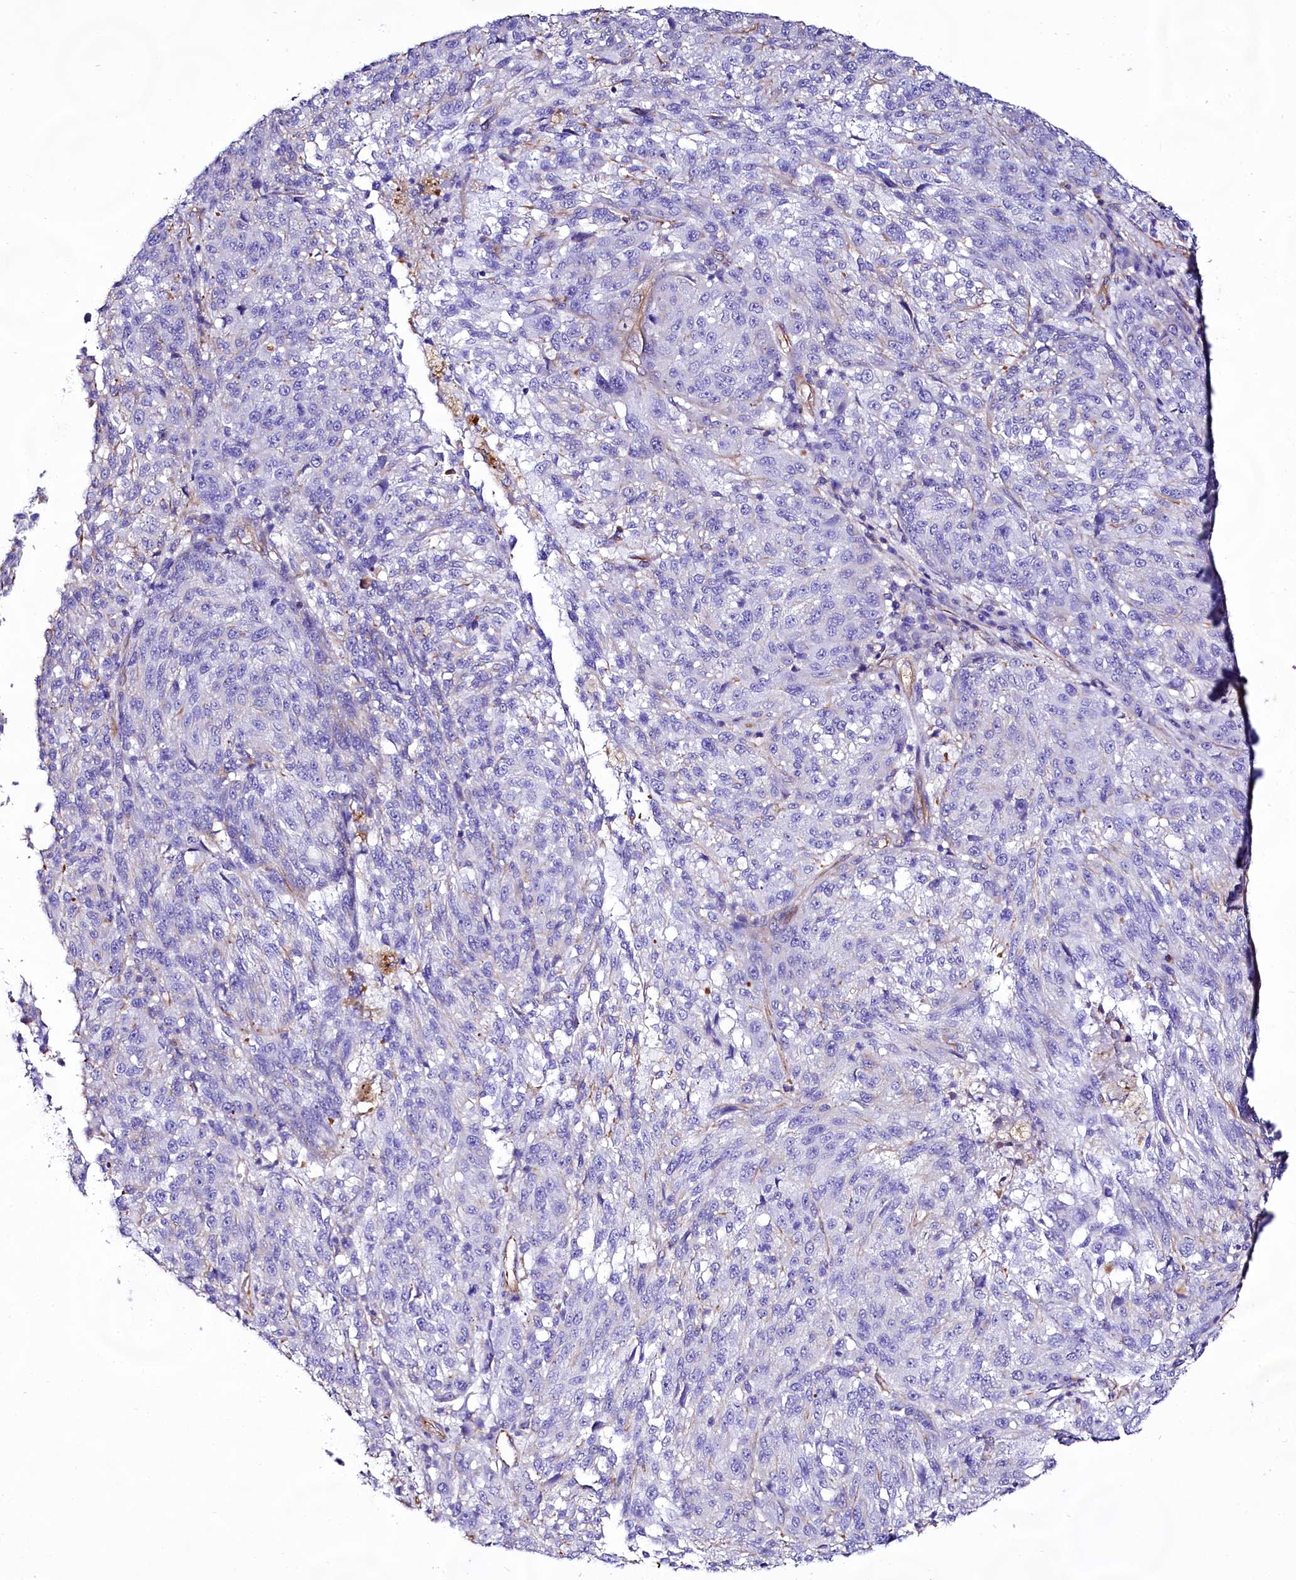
{"staining": {"intensity": "negative", "quantity": "none", "location": "none"}, "tissue": "melanoma", "cell_type": "Tumor cells", "image_type": "cancer", "snomed": [{"axis": "morphology", "description": "Malignant melanoma, NOS"}, {"axis": "topography", "description": "Skin"}], "caption": "DAB (3,3'-diaminobenzidine) immunohistochemical staining of melanoma exhibits no significant staining in tumor cells.", "gene": "CD99", "patient": {"sex": "male", "age": 53}}